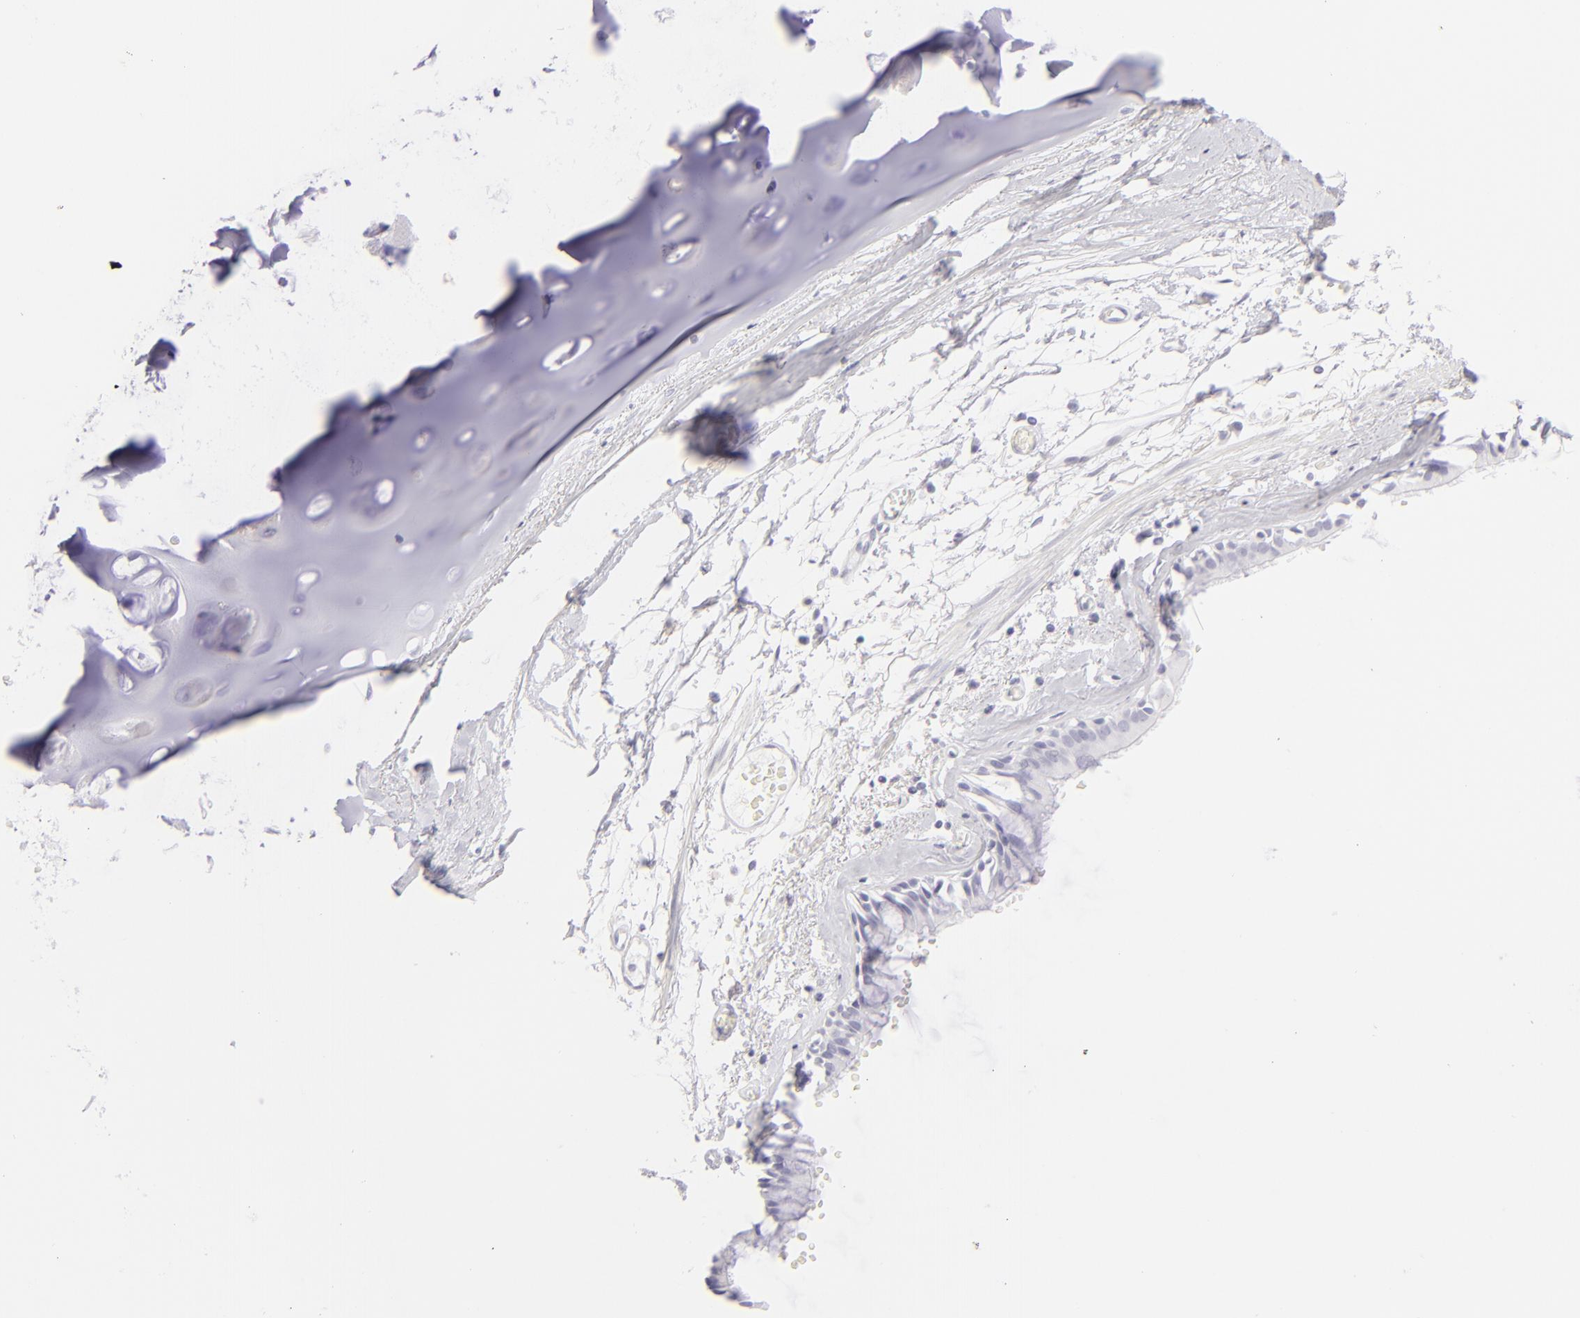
{"staining": {"intensity": "negative", "quantity": "none", "location": "none"}, "tissue": "adipose tissue", "cell_type": "Adipocytes", "image_type": "normal", "snomed": [{"axis": "morphology", "description": "Normal tissue, NOS"}, {"axis": "topography", "description": "Bronchus"}, {"axis": "topography", "description": "Lung"}], "caption": "This histopathology image is of normal adipose tissue stained with immunohistochemistry (IHC) to label a protein in brown with the nuclei are counter-stained blue. There is no positivity in adipocytes. The staining was performed using DAB to visualize the protein expression in brown, while the nuclei were stained in blue with hematoxylin (Magnification: 20x).", "gene": "FCER2", "patient": {"sex": "female", "age": 56}}